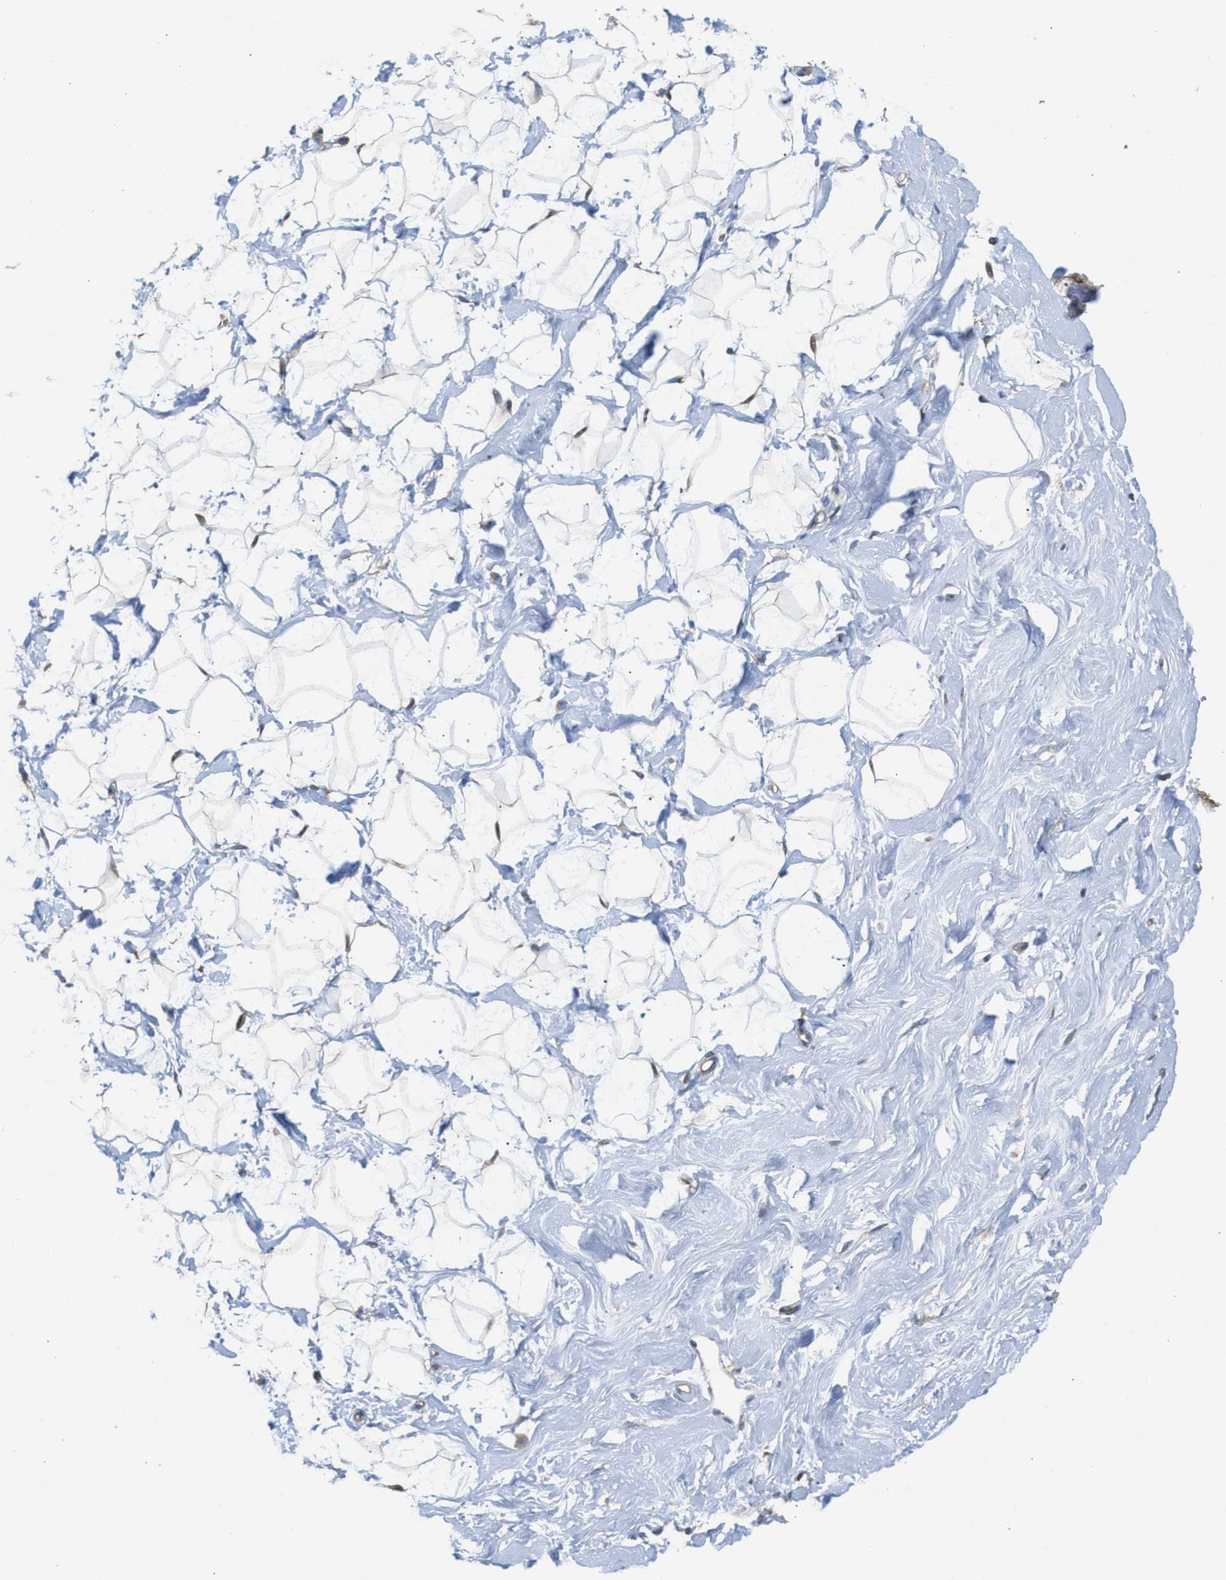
{"staining": {"intensity": "weak", "quantity": ">75%", "location": "cytoplasmic/membranous"}, "tissue": "breast", "cell_type": "Adipocytes", "image_type": "normal", "snomed": [{"axis": "morphology", "description": "Normal tissue, NOS"}, {"axis": "topography", "description": "Breast"}], "caption": "Immunohistochemical staining of unremarkable human breast reveals weak cytoplasmic/membranous protein staining in about >75% of adipocytes.", "gene": "NQO2", "patient": {"sex": "female", "age": 23}}